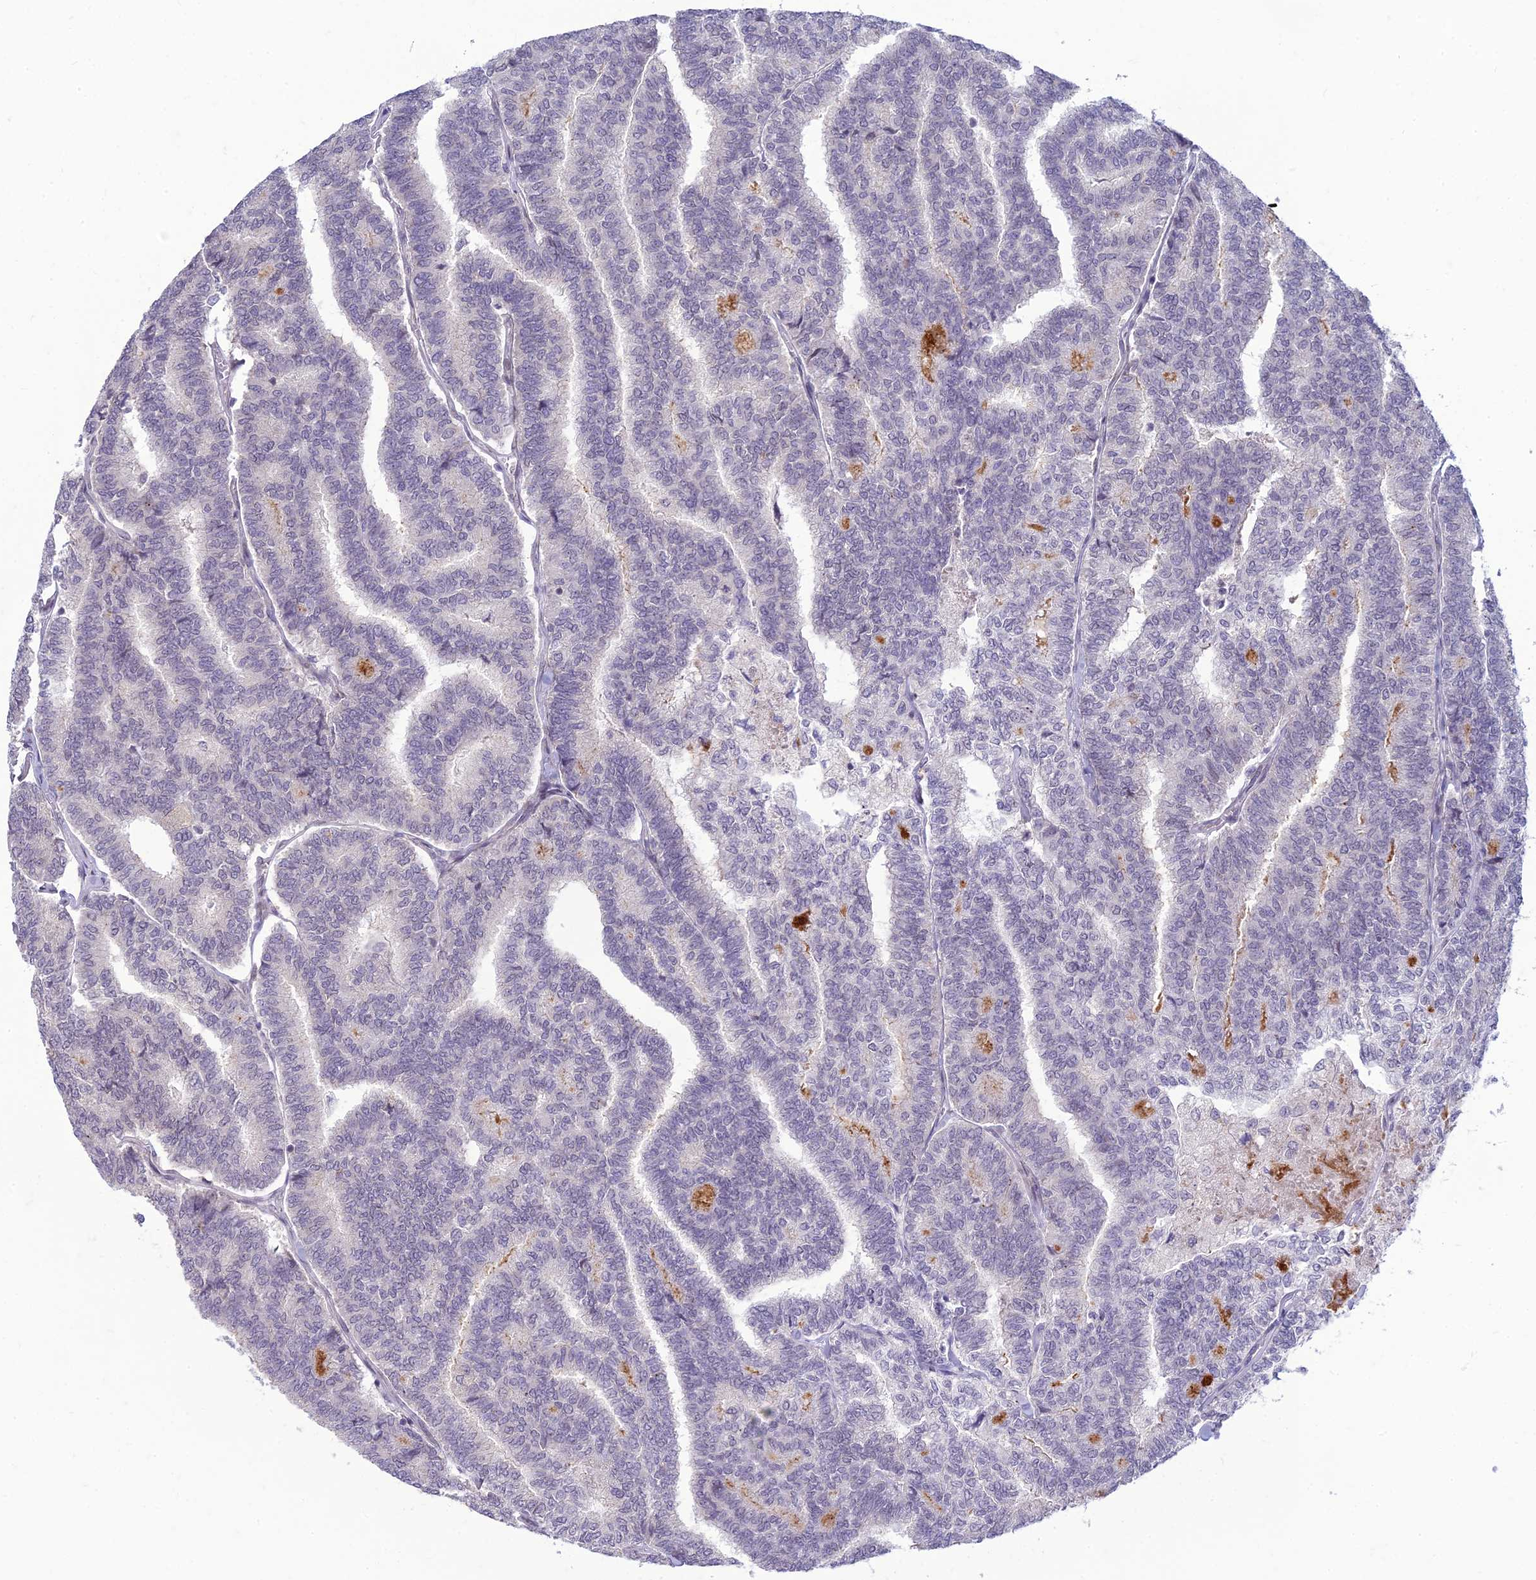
{"staining": {"intensity": "negative", "quantity": "none", "location": "none"}, "tissue": "thyroid cancer", "cell_type": "Tumor cells", "image_type": "cancer", "snomed": [{"axis": "morphology", "description": "Papillary adenocarcinoma, NOS"}, {"axis": "topography", "description": "Thyroid gland"}], "caption": "Papillary adenocarcinoma (thyroid) was stained to show a protein in brown. There is no significant staining in tumor cells. (Immunohistochemistry, brightfield microscopy, high magnification).", "gene": "DTX2", "patient": {"sex": "female", "age": 35}}